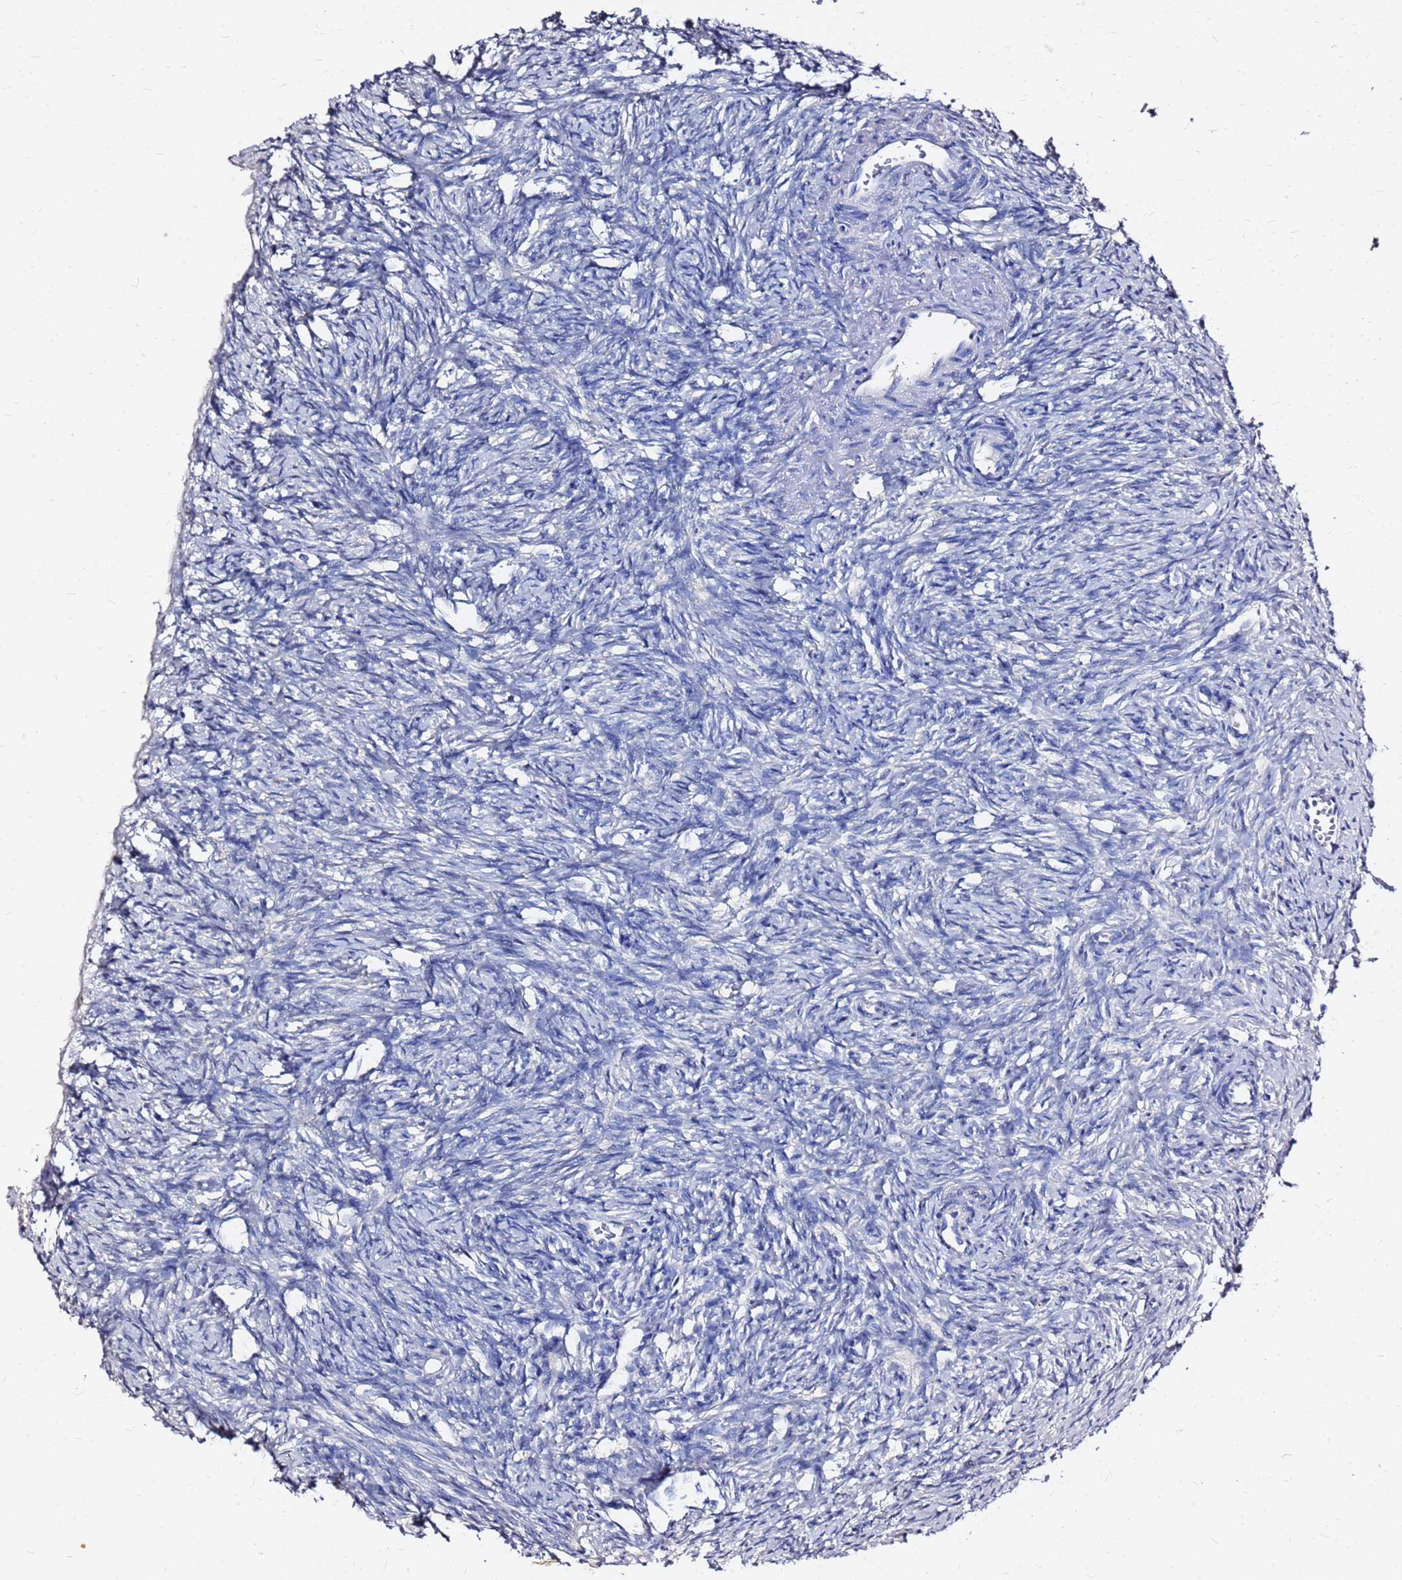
{"staining": {"intensity": "negative", "quantity": "none", "location": "none"}, "tissue": "ovary", "cell_type": "Follicle cells", "image_type": "normal", "snomed": [{"axis": "morphology", "description": "Normal tissue, NOS"}, {"axis": "topography", "description": "Ovary"}], "caption": "This micrograph is of normal ovary stained with immunohistochemistry (IHC) to label a protein in brown with the nuclei are counter-stained blue. There is no expression in follicle cells. (DAB (3,3'-diaminobenzidine) IHC visualized using brightfield microscopy, high magnification).", "gene": "FAM183A", "patient": {"sex": "female", "age": 51}}